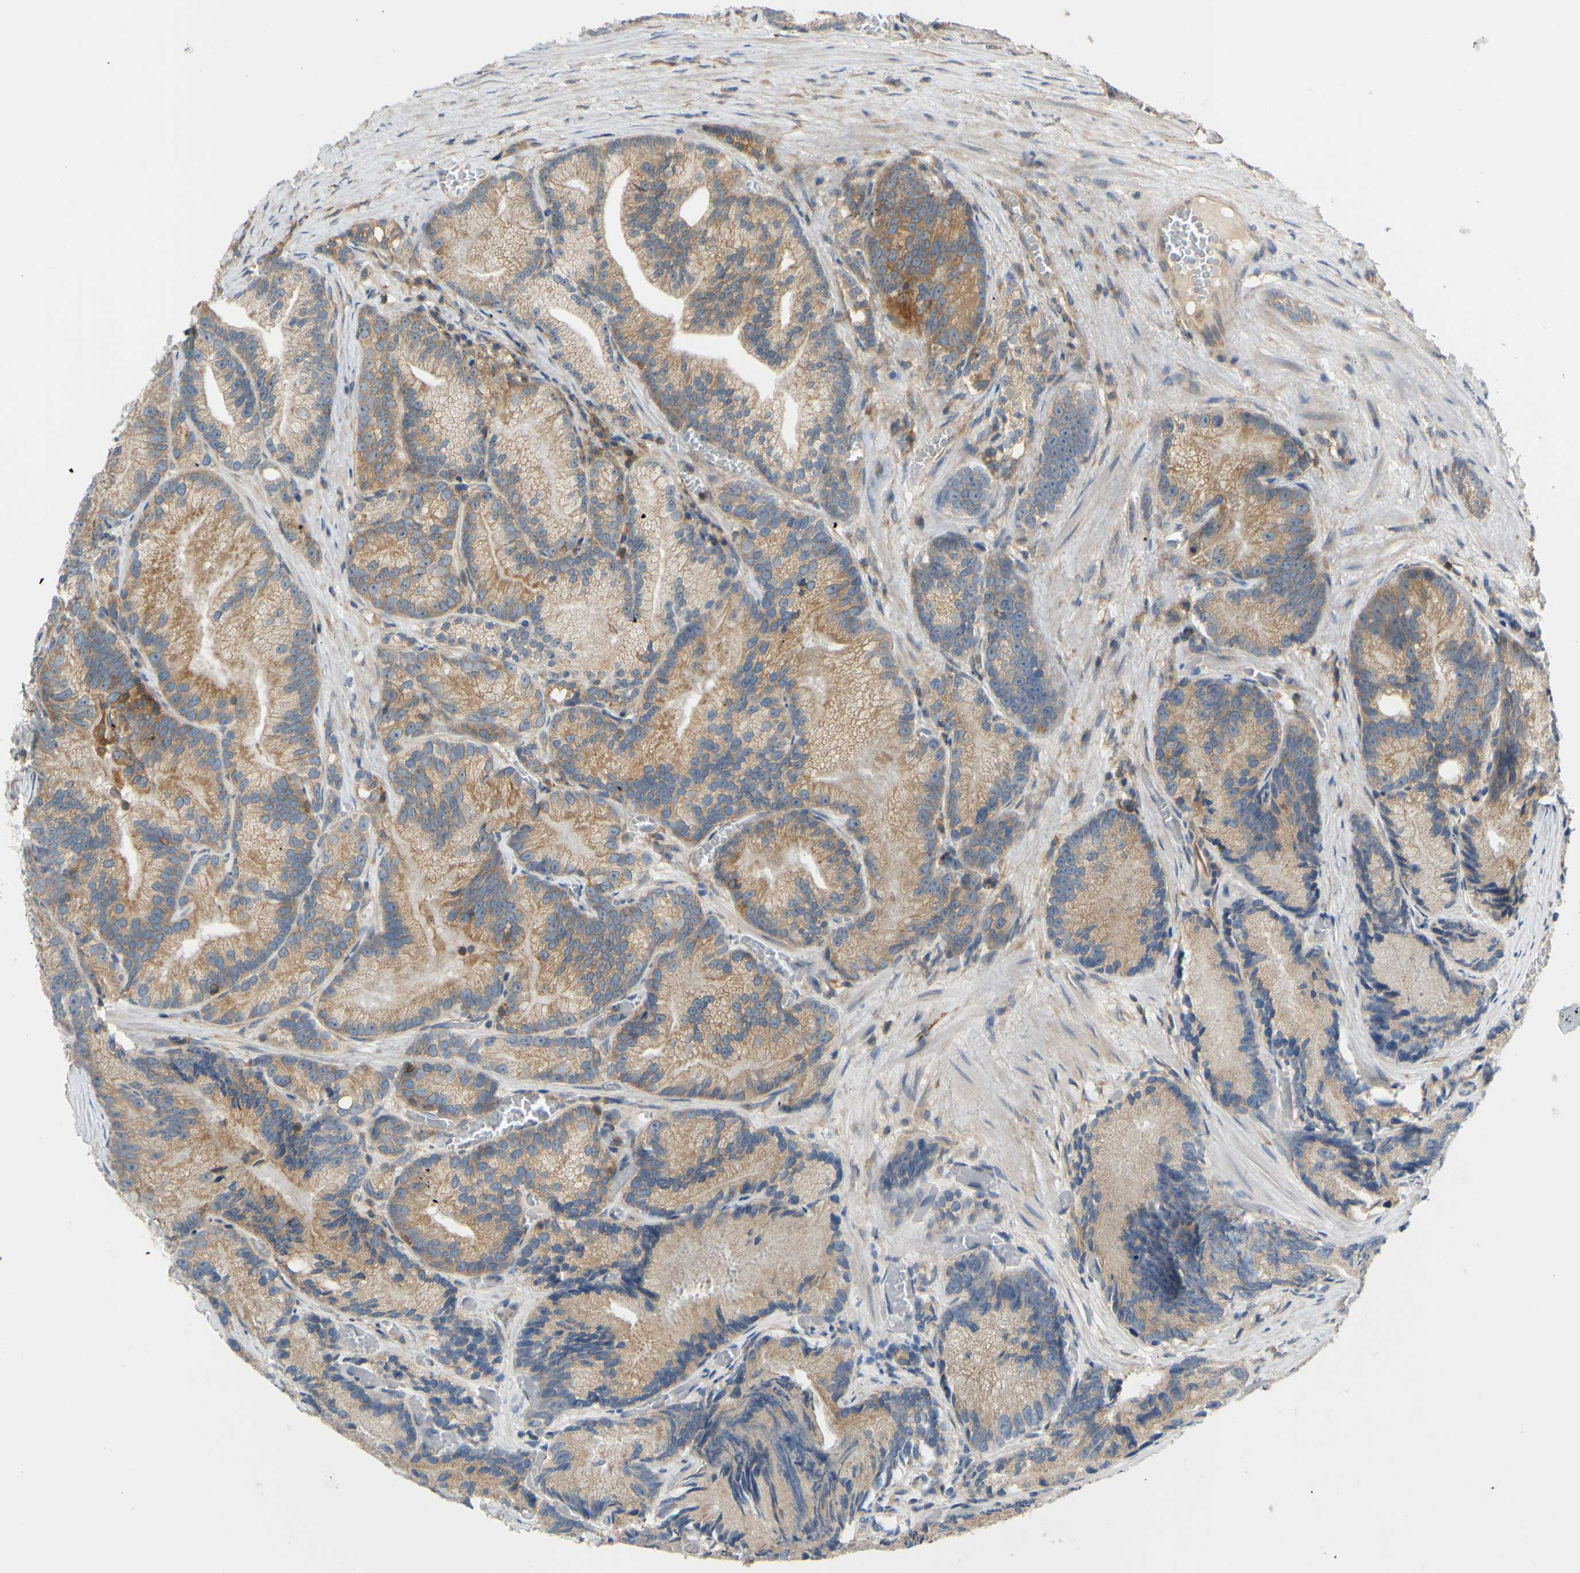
{"staining": {"intensity": "weak", "quantity": ">75%", "location": "cytoplasmic/membranous"}, "tissue": "prostate cancer", "cell_type": "Tumor cells", "image_type": "cancer", "snomed": [{"axis": "morphology", "description": "Adenocarcinoma, Low grade"}, {"axis": "topography", "description": "Prostate"}], "caption": "Adenocarcinoma (low-grade) (prostate) stained with a protein marker displays weak staining in tumor cells.", "gene": "POR", "patient": {"sex": "male", "age": 89}}